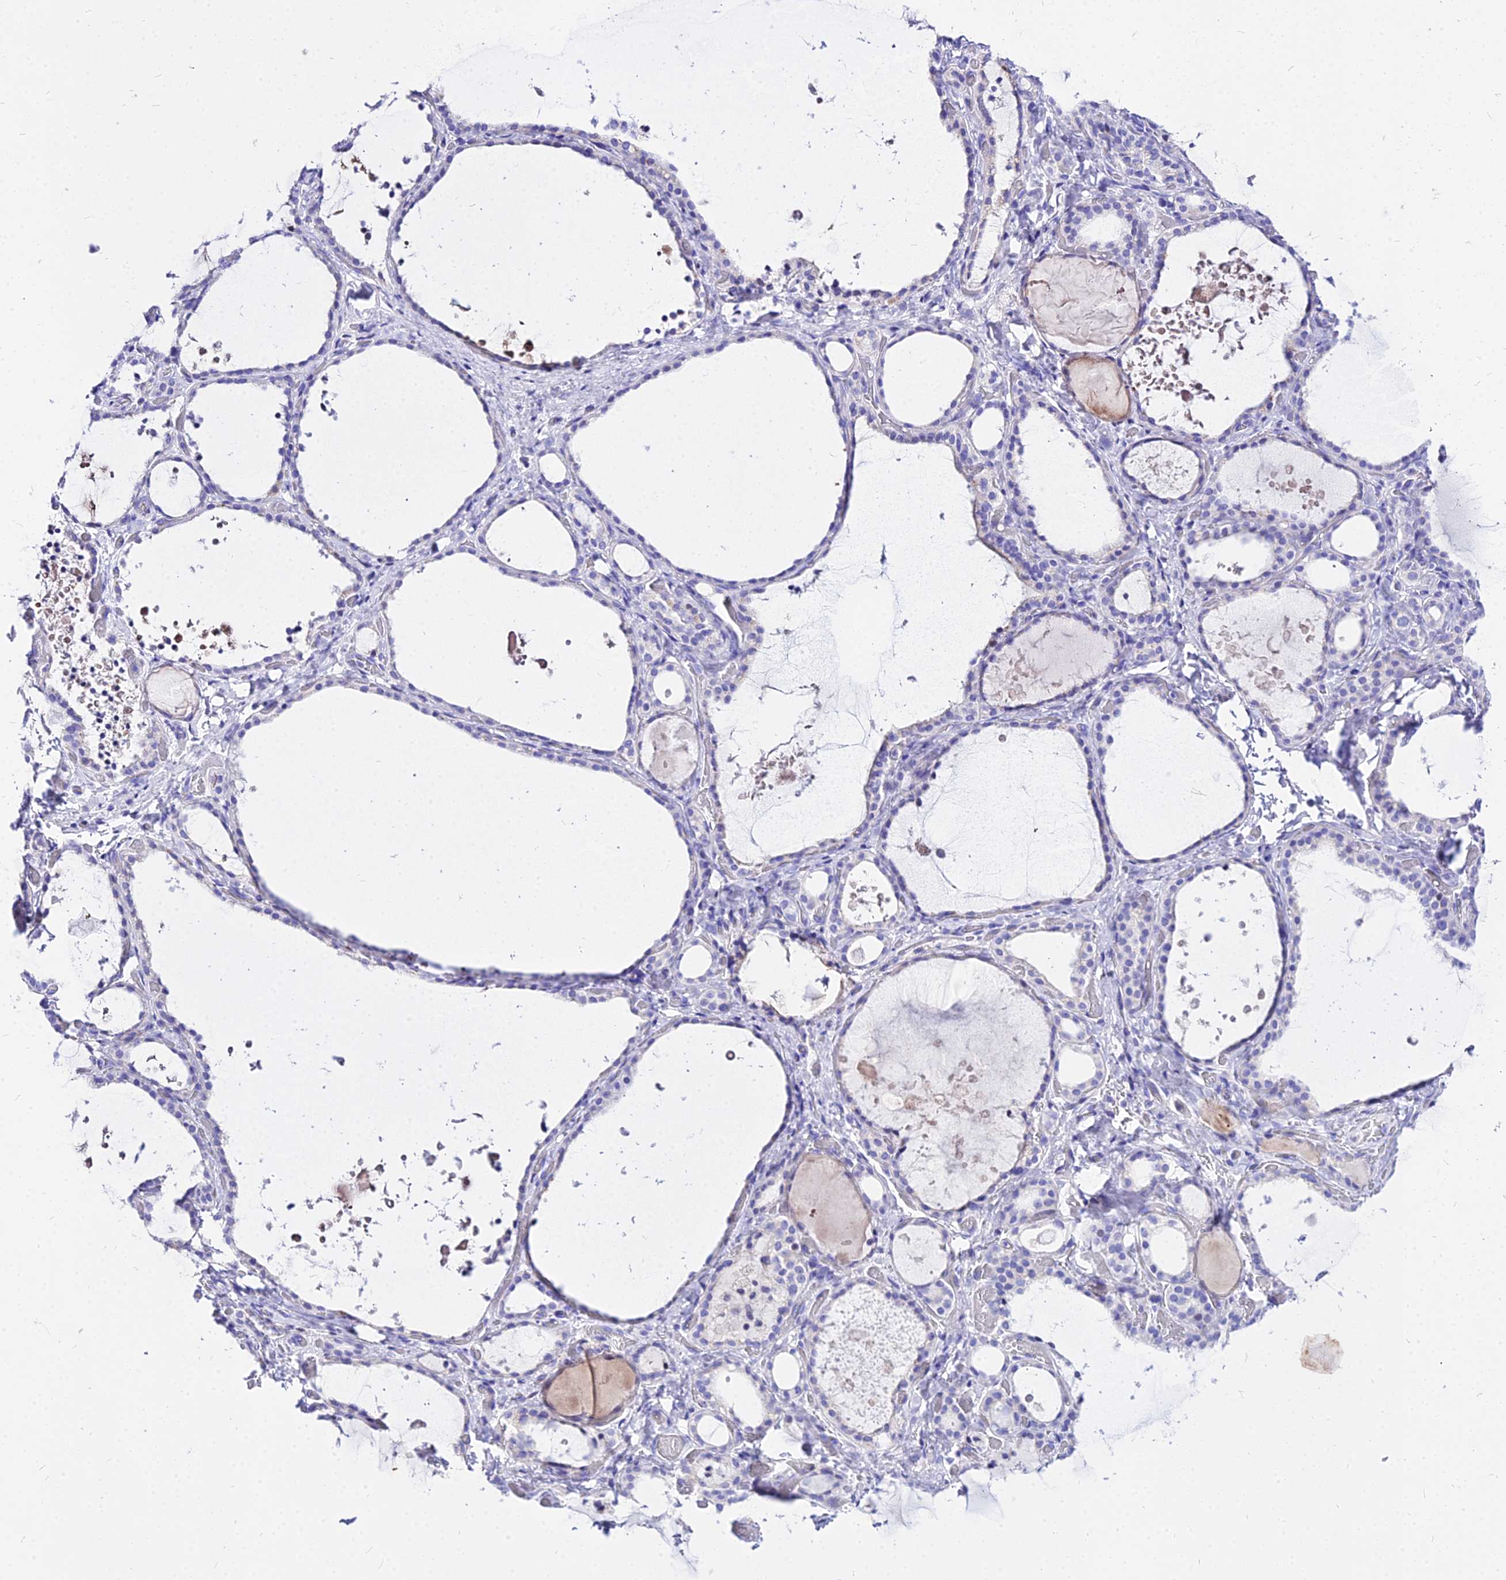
{"staining": {"intensity": "moderate", "quantity": "<25%", "location": "cytoplasmic/membranous"}, "tissue": "thyroid gland", "cell_type": "Glandular cells", "image_type": "normal", "snomed": [{"axis": "morphology", "description": "Normal tissue, NOS"}, {"axis": "topography", "description": "Thyroid gland"}], "caption": "A low amount of moderate cytoplasmic/membranous staining is identified in about <25% of glandular cells in unremarkable thyroid gland. The protein is stained brown, and the nuclei are stained in blue (DAB IHC with brightfield microscopy, high magnification).", "gene": "CARD18", "patient": {"sex": "female", "age": 44}}